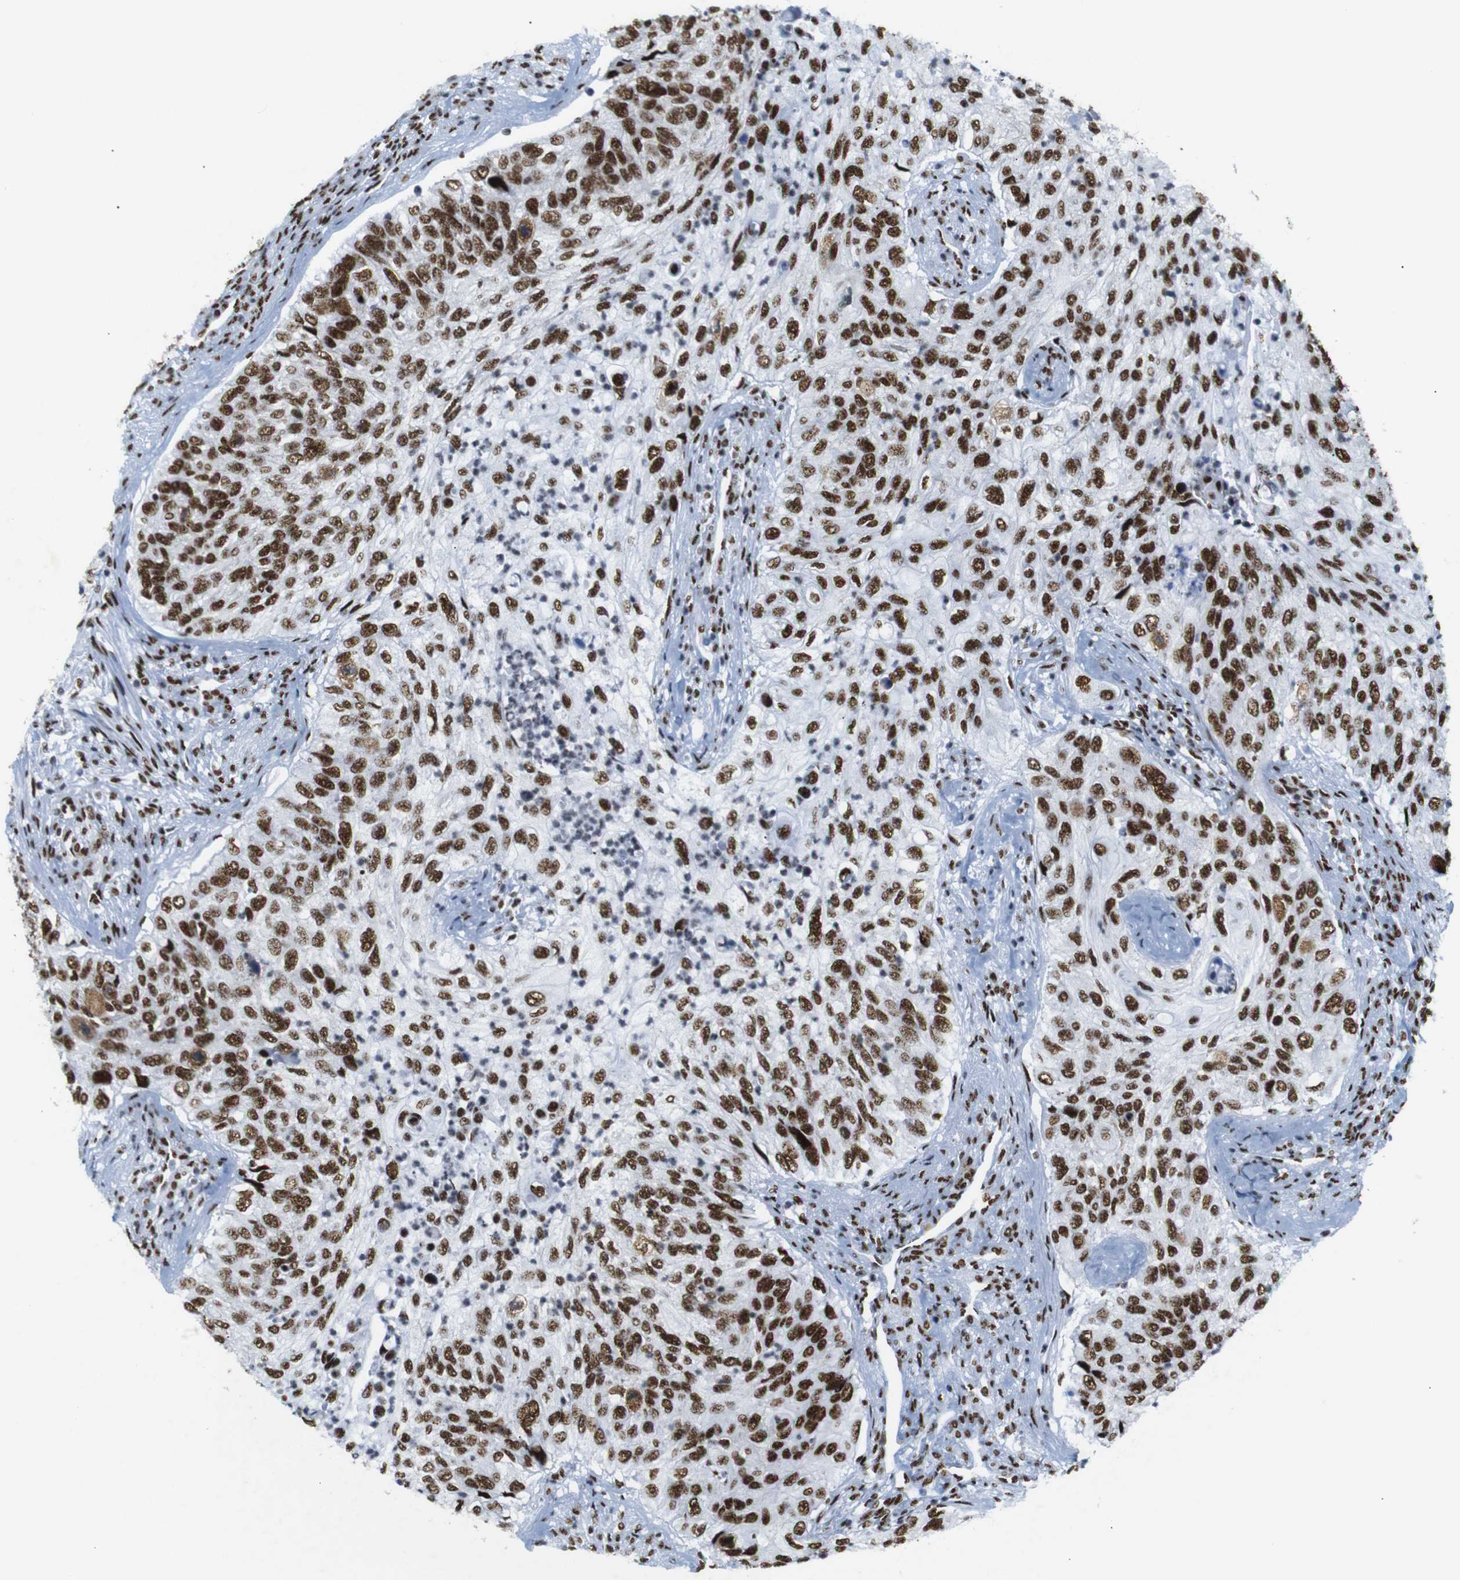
{"staining": {"intensity": "strong", "quantity": ">75%", "location": "nuclear"}, "tissue": "urothelial cancer", "cell_type": "Tumor cells", "image_type": "cancer", "snomed": [{"axis": "morphology", "description": "Urothelial carcinoma, High grade"}, {"axis": "topography", "description": "Urinary bladder"}], "caption": "The immunohistochemical stain highlights strong nuclear staining in tumor cells of urothelial cancer tissue. The staining was performed using DAB (3,3'-diaminobenzidine), with brown indicating positive protein expression. Nuclei are stained blue with hematoxylin.", "gene": "TRA2B", "patient": {"sex": "female", "age": 60}}